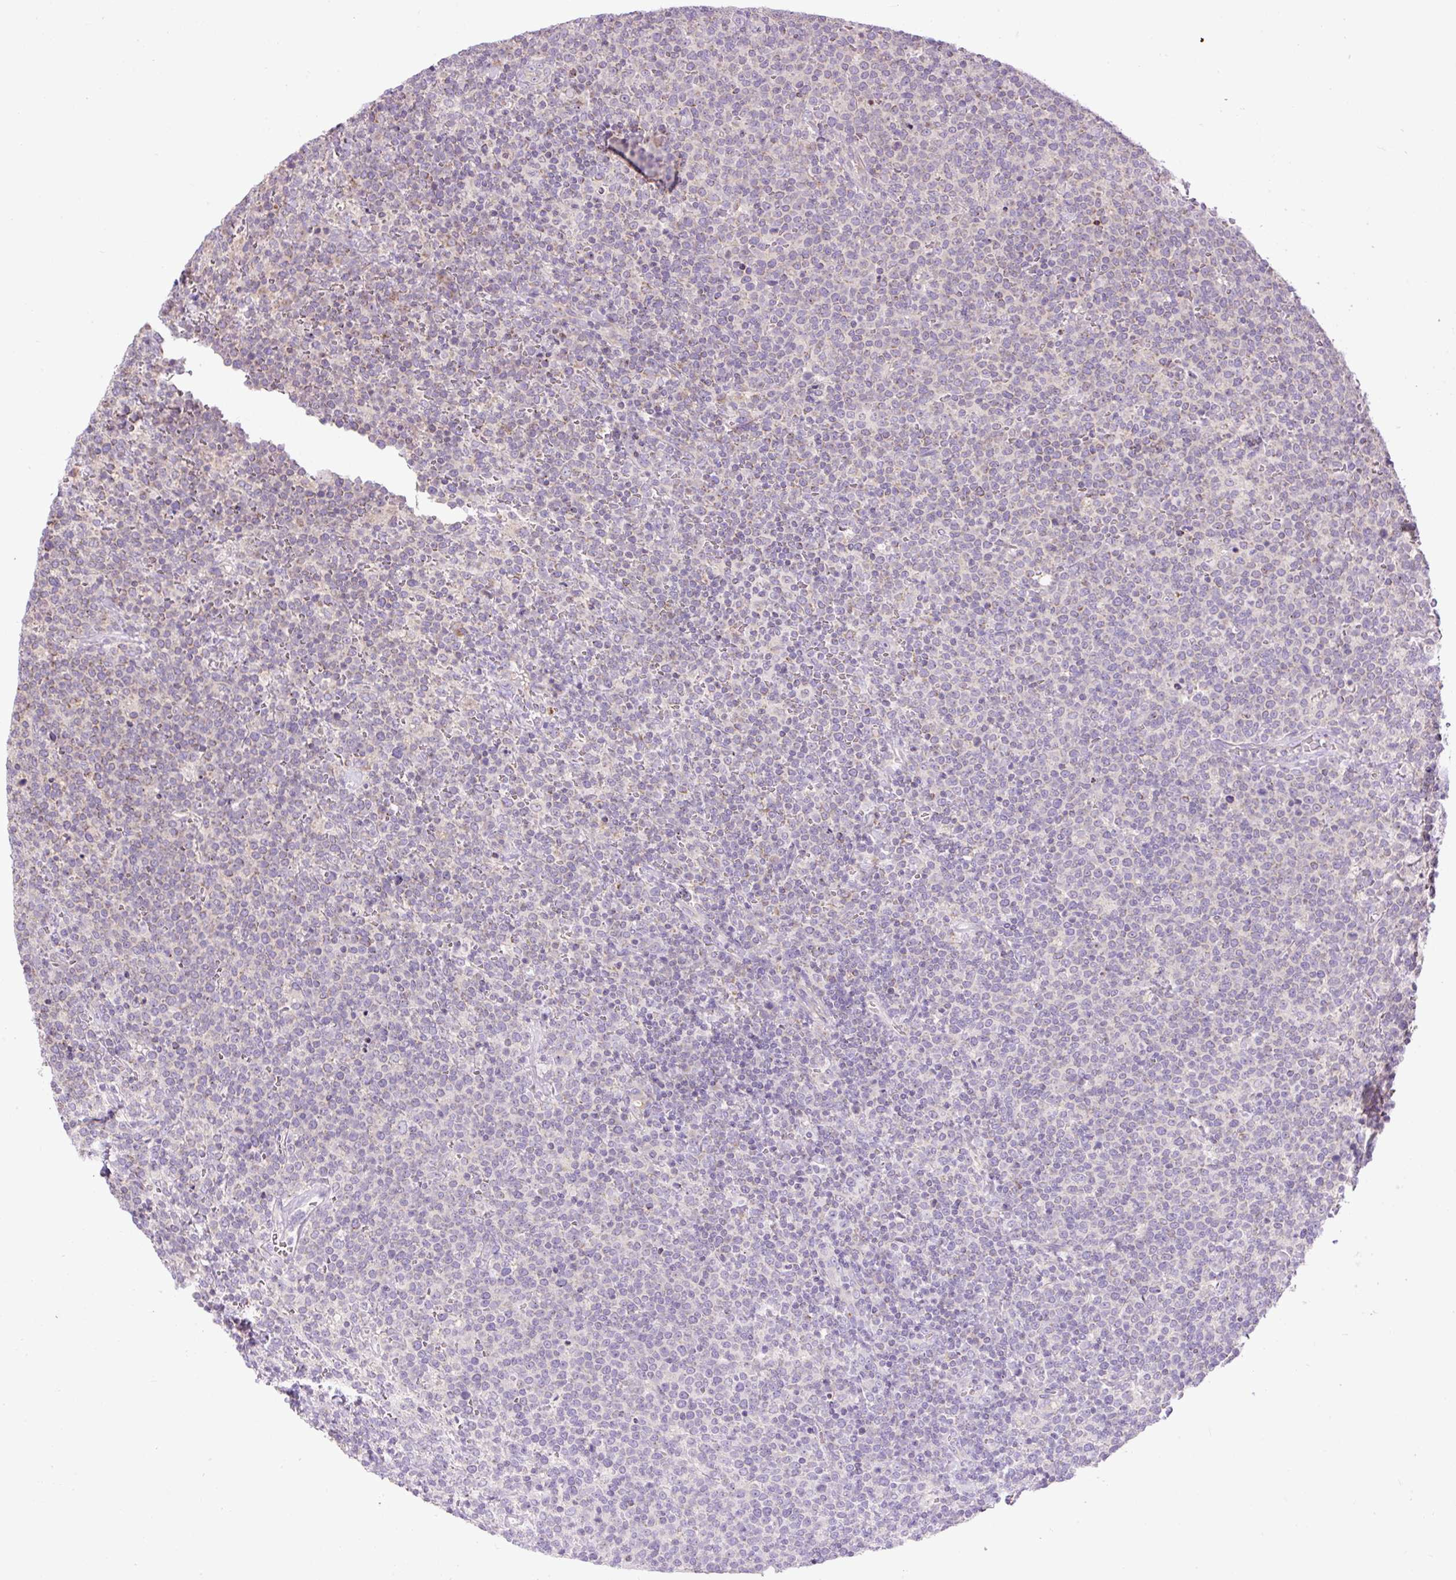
{"staining": {"intensity": "negative", "quantity": "none", "location": "none"}, "tissue": "lymphoma", "cell_type": "Tumor cells", "image_type": "cancer", "snomed": [{"axis": "morphology", "description": "Malignant lymphoma, non-Hodgkin's type, High grade"}, {"axis": "topography", "description": "Lymph node"}], "caption": "Micrograph shows no protein positivity in tumor cells of high-grade malignant lymphoma, non-Hodgkin's type tissue.", "gene": "ZNF547", "patient": {"sex": "male", "age": 61}}